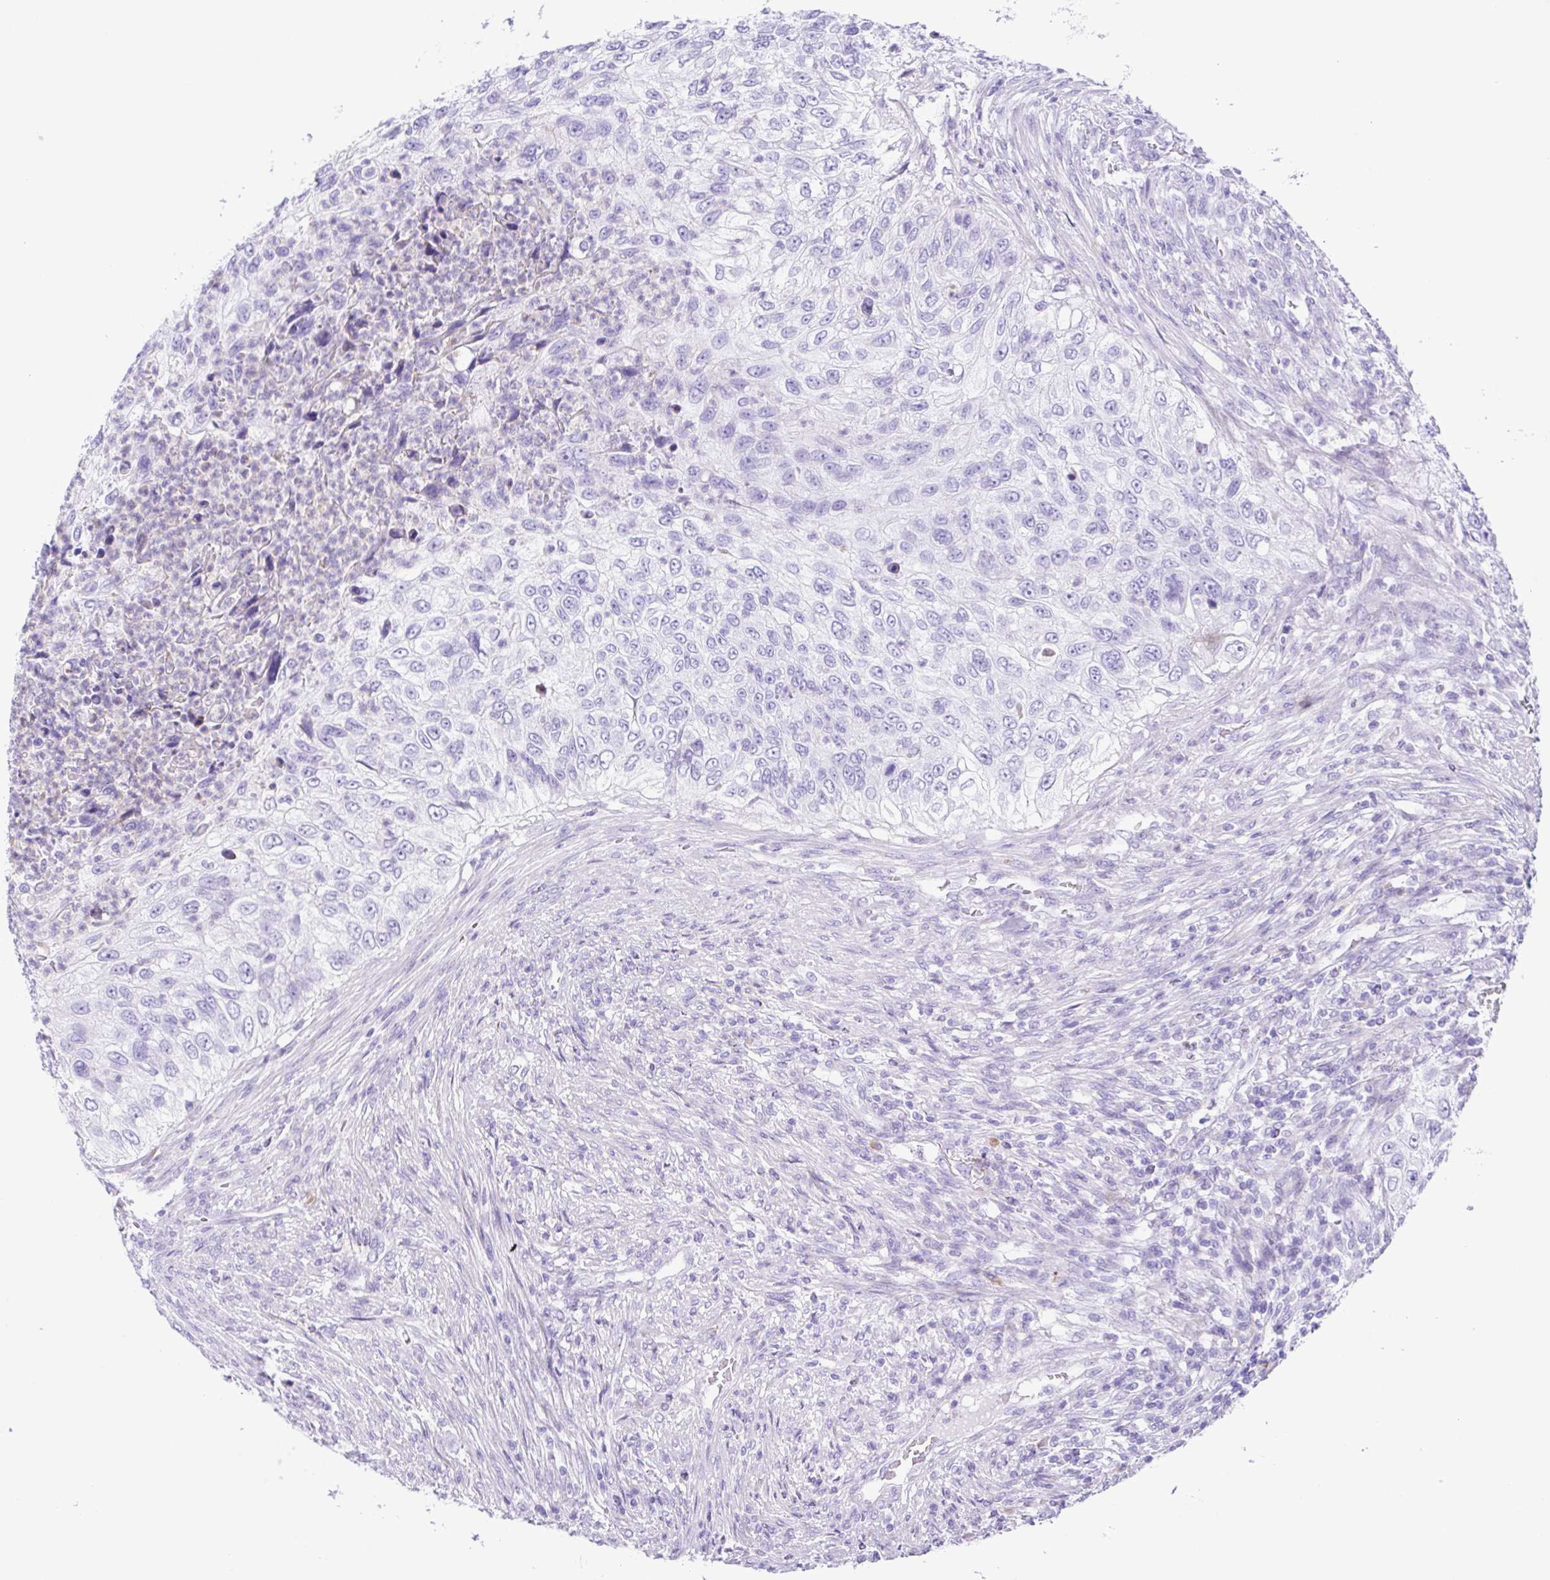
{"staining": {"intensity": "negative", "quantity": "none", "location": "none"}, "tissue": "urothelial cancer", "cell_type": "Tumor cells", "image_type": "cancer", "snomed": [{"axis": "morphology", "description": "Urothelial carcinoma, High grade"}, {"axis": "topography", "description": "Urinary bladder"}], "caption": "There is no significant staining in tumor cells of urothelial carcinoma (high-grade).", "gene": "GPR17", "patient": {"sex": "female", "age": 60}}